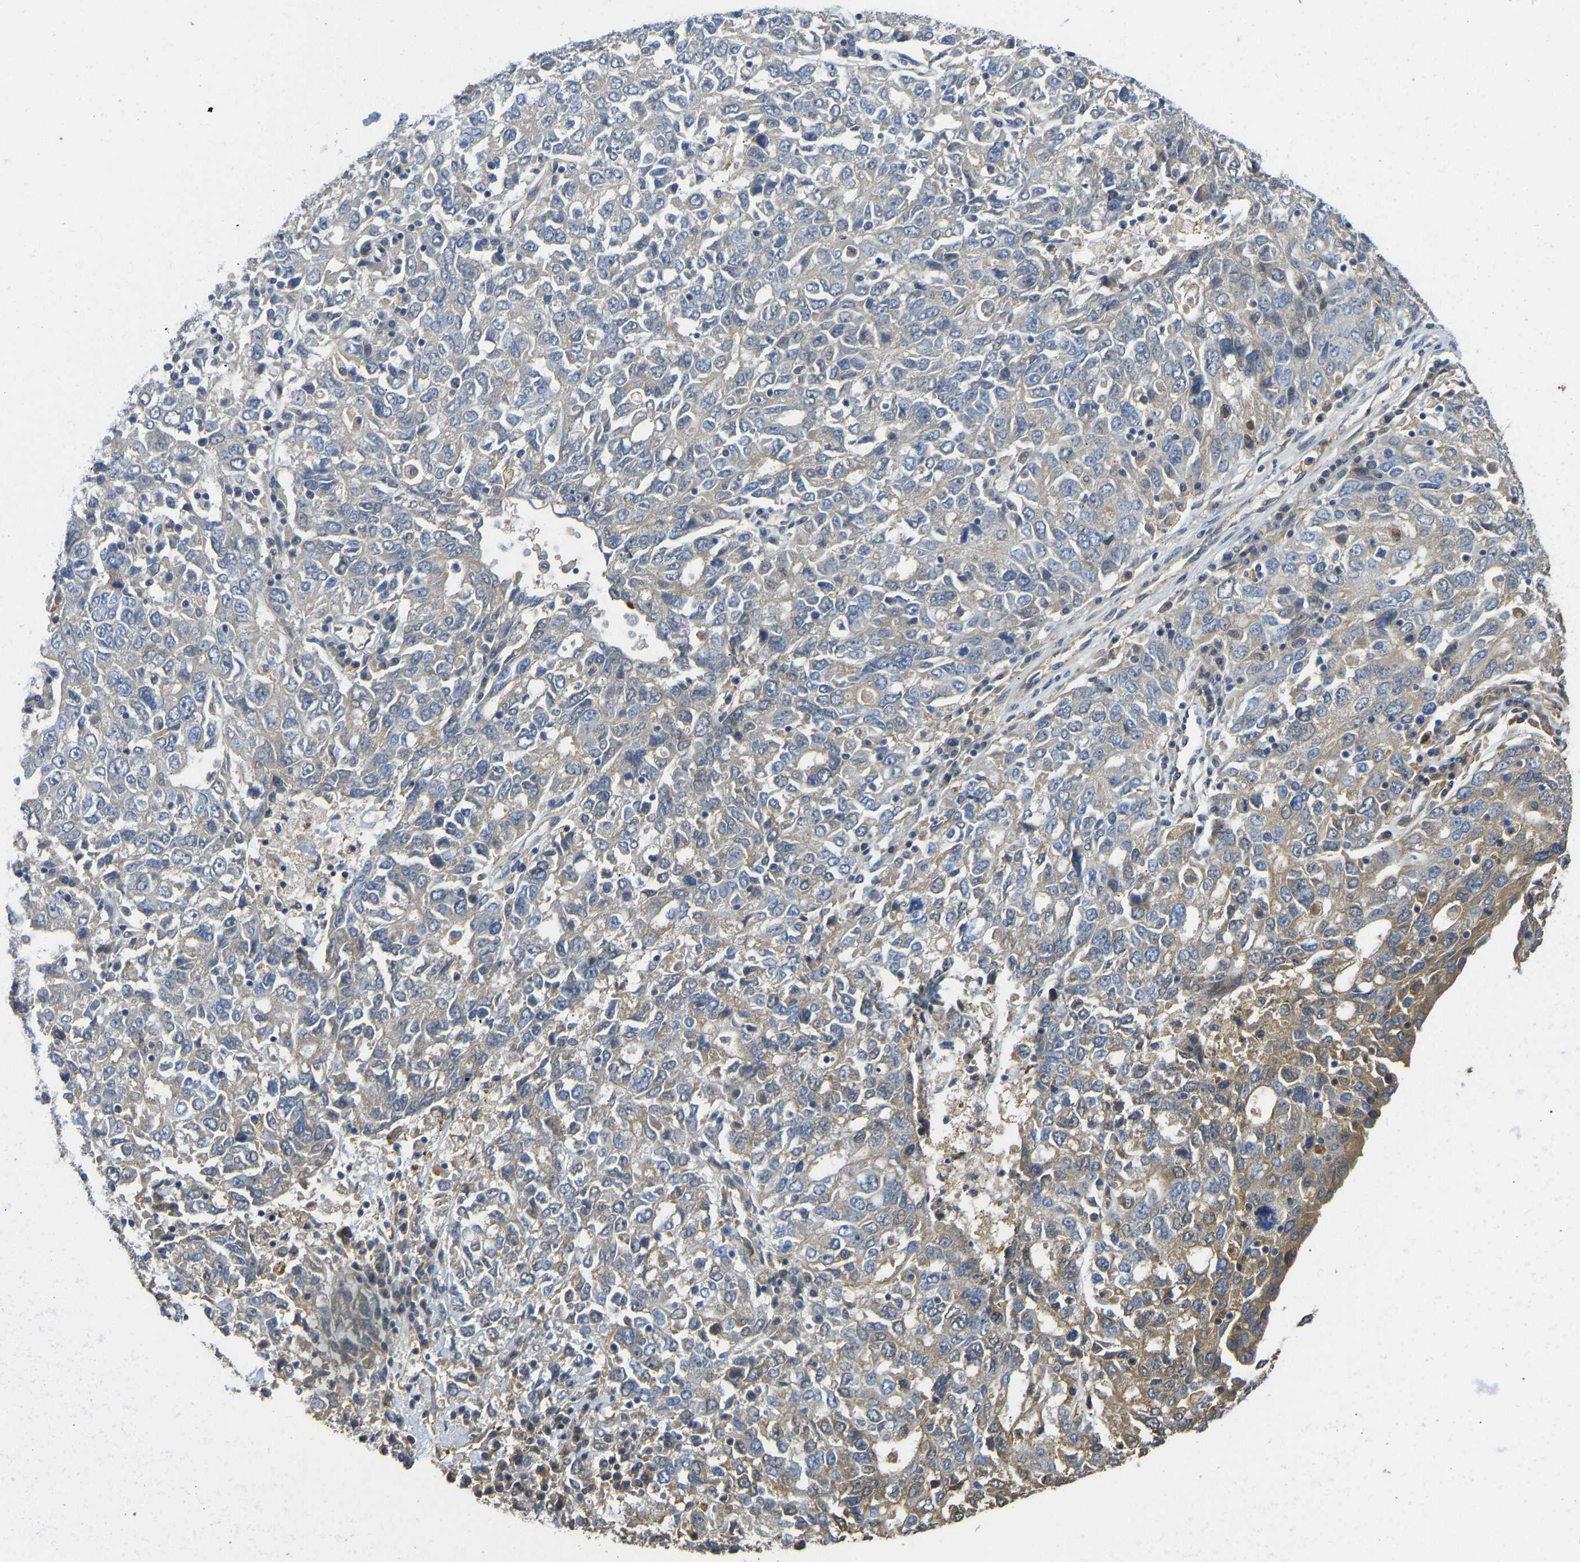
{"staining": {"intensity": "weak", "quantity": "<25%", "location": "cytoplasmic/membranous"}, "tissue": "ovarian cancer", "cell_type": "Tumor cells", "image_type": "cancer", "snomed": [{"axis": "morphology", "description": "Carcinoma, endometroid"}, {"axis": "topography", "description": "Ovary"}], "caption": "A high-resolution image shows IHC staining of endometroid carcinoma (ovarian), which shows no significant staining in tumor cells. (DAB (3,3'-diaminobenzidine) IHC with hematoxylin counter stain).", "gene": "VCPKMT", "patient": {"sex": "female", "age": 62}}